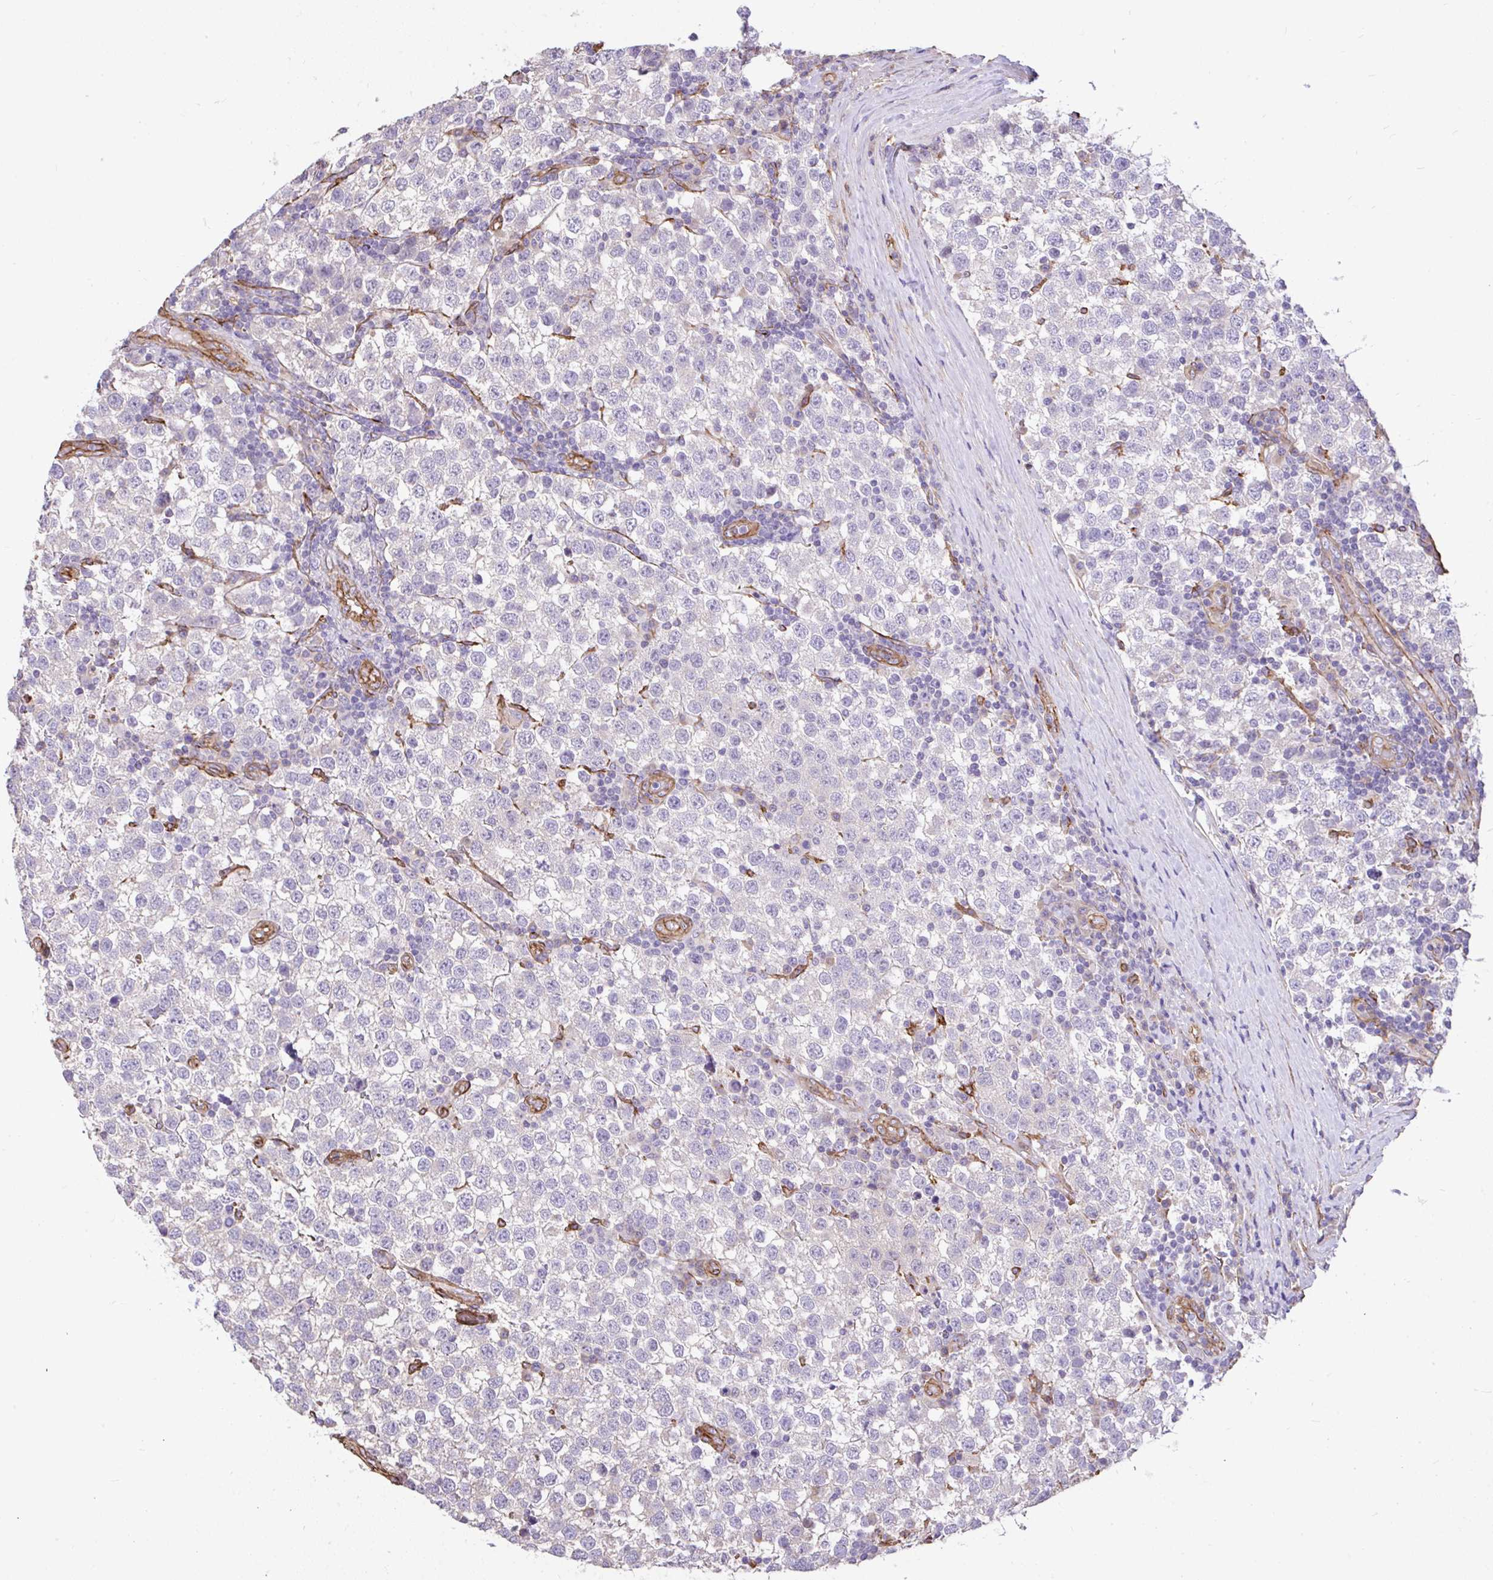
{"staining": {"intensity": "negative", "quantity": "none", "location": "none"}, "tissue": "testis cancer", "cell_type": "Tumor cells", "image_type": "cancer", "snomed": [{"axis": "morphology", "description": "Seminoma, NOS"}, {"axis": "topography", "description": "Testis"}], "caption": "Histopathology image shows no protein staining in tumor cells of testis cancer (seminoma) tissue.", "gene": "PTPRK", "patient": {"sex": "male", "age": 34}}